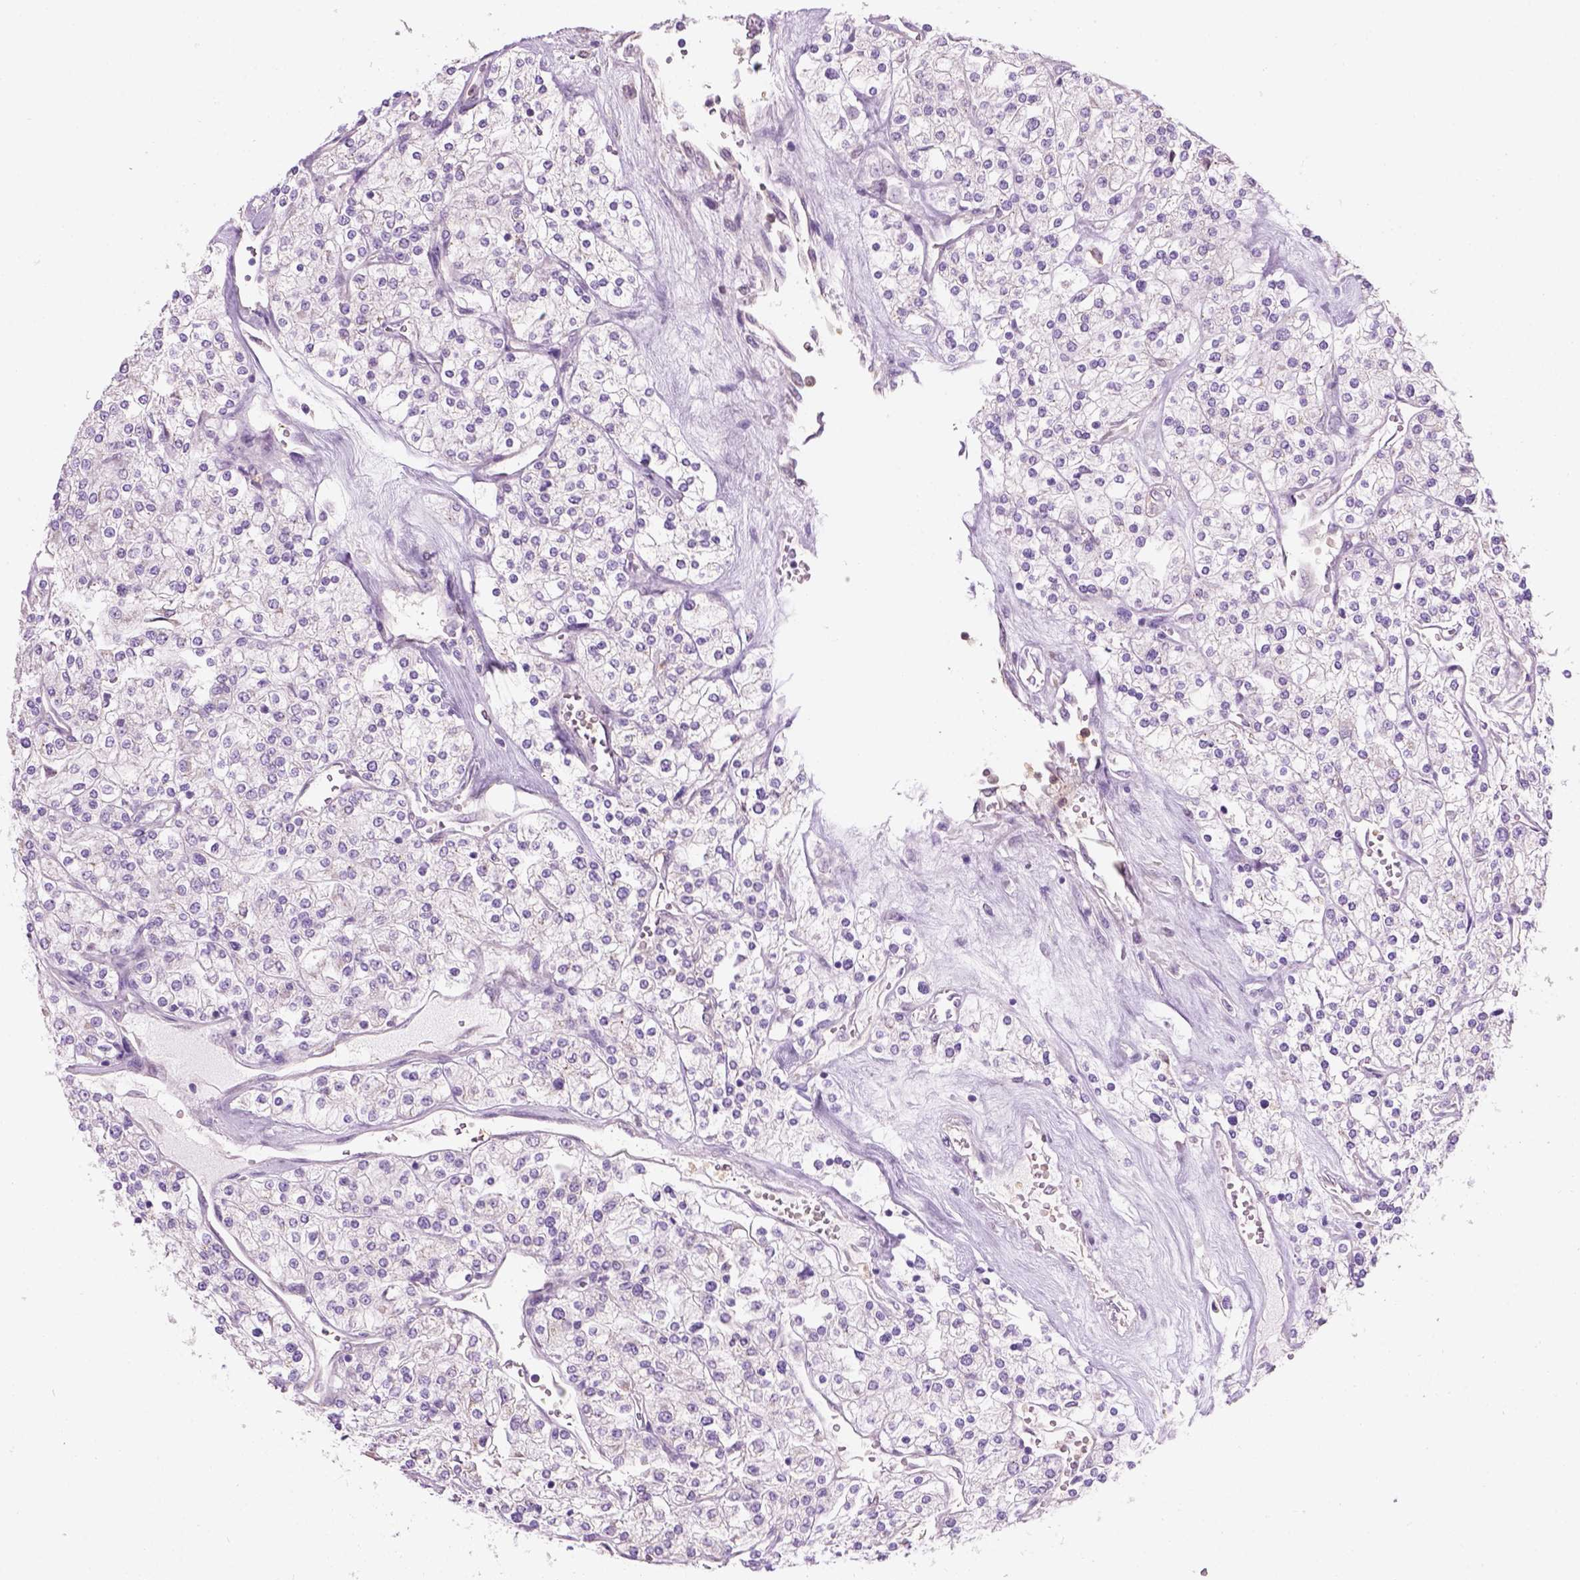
{"staining": {"intensity": "negative", "quantity": "none", "location": "none"}, "tissue": "renal cancer", "cell_type": "Tumor cells", "image_type": "cancer", "snomed": [{"axis": "morphology", "description": "Adenocarcinoma, NOS"}, {"axis": "topography", "description": "Kidney"}], "caption": "Human renal adenocarcinoma stained for a protein using immunohistochemistry (IHC) shows no positivity in tumor cells.", "gene": "CD84", "patient": {"sex": "male", "age": 80}}